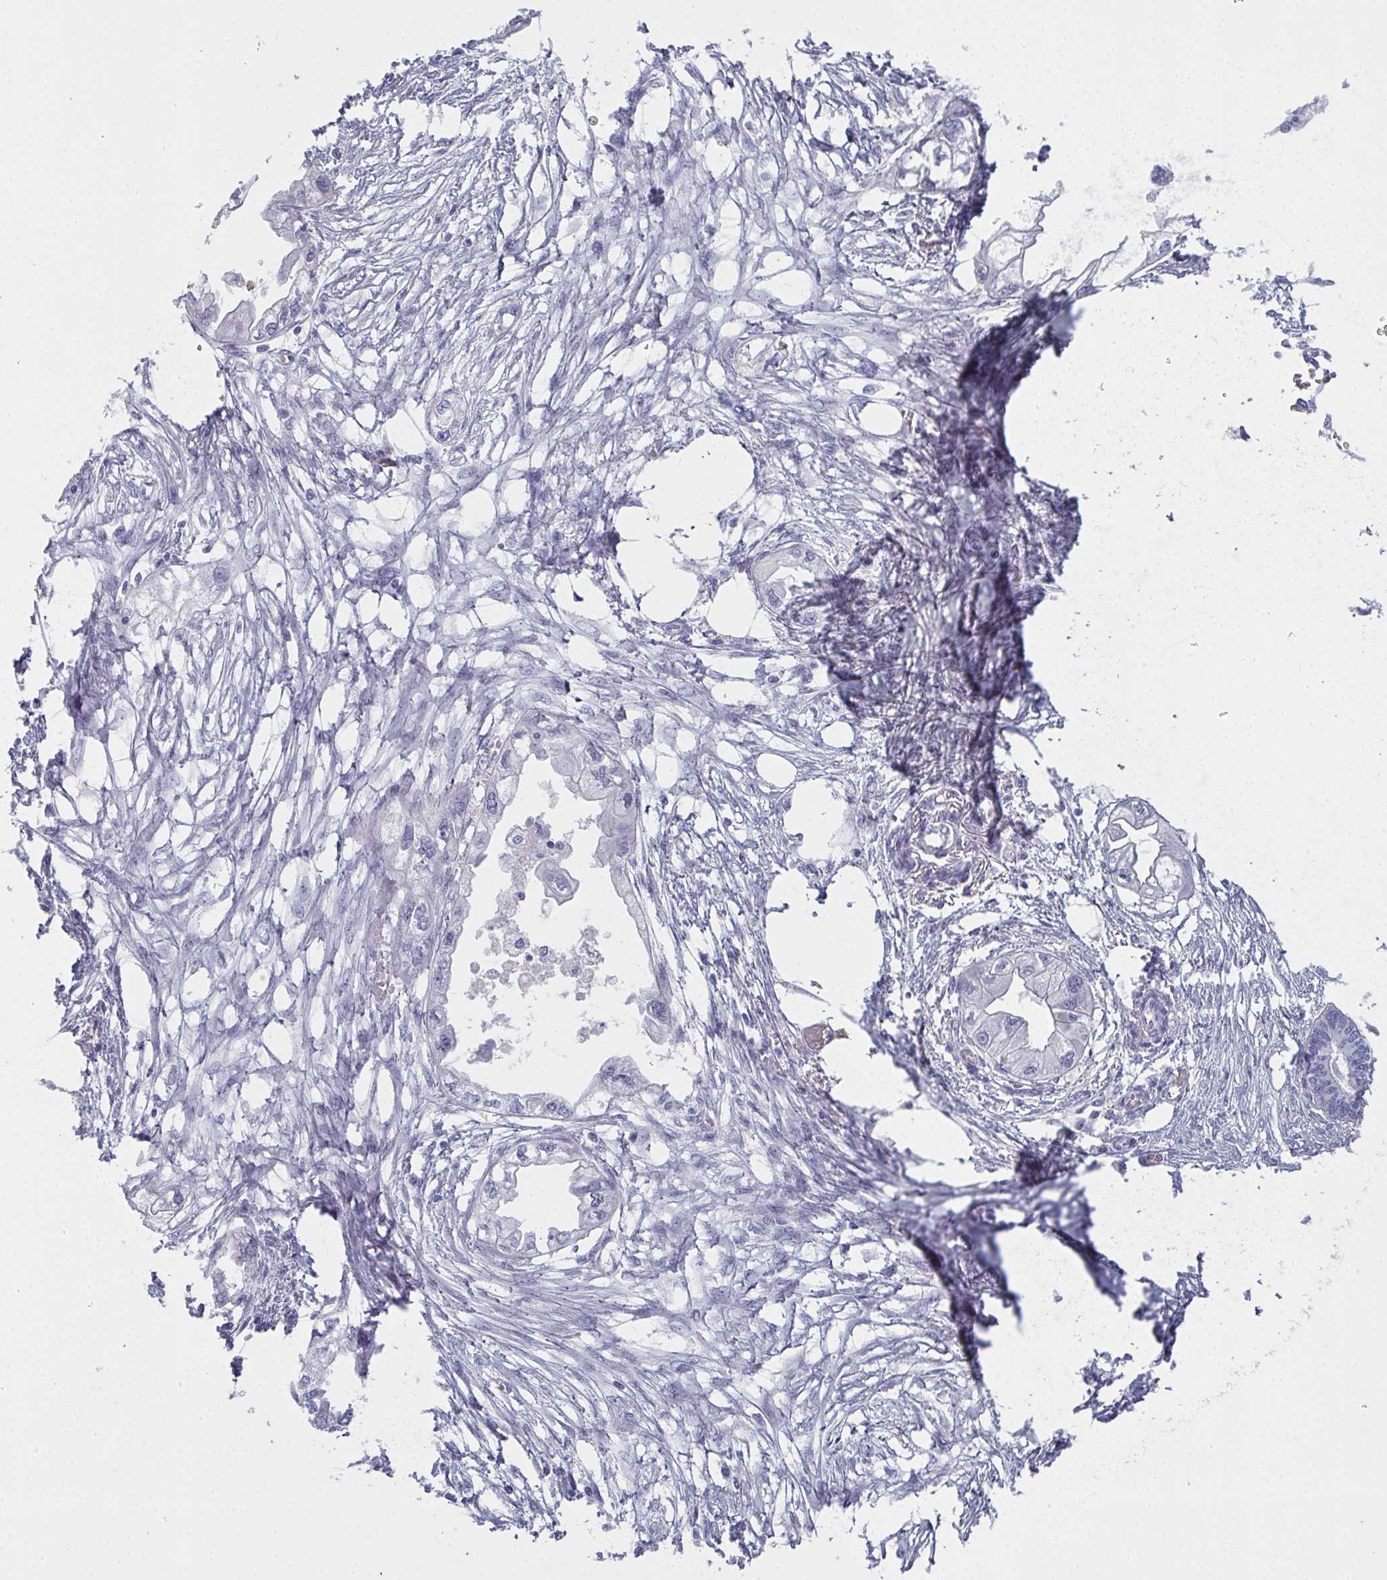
{"staining": {"intensity": "negative", "quantity": "none", "location": "none"}, "tissue": "endometrial cancer", "cell_type": "Tumor cells", "image_type": "cancer", "snomed": [{"axis": "morphology", "description": "Adenocarcinoma, NOS"}, {"axis": "morphology", "description": "Adenocarcinoma, metastatic, NOS"}, {"axis": "topography", "description": "Adipose tissue"}, {"axis": "topography", "description": "Endometrium"}], "caption": "An immunohistochemistry micrograph of adenocarcinoma (endometrial) is shown. There is no staining in tumor cells of adenocarcinoma (endometrial).", "gene": "SLC36A2", "patient": {"sex": "female", "age": 67}}